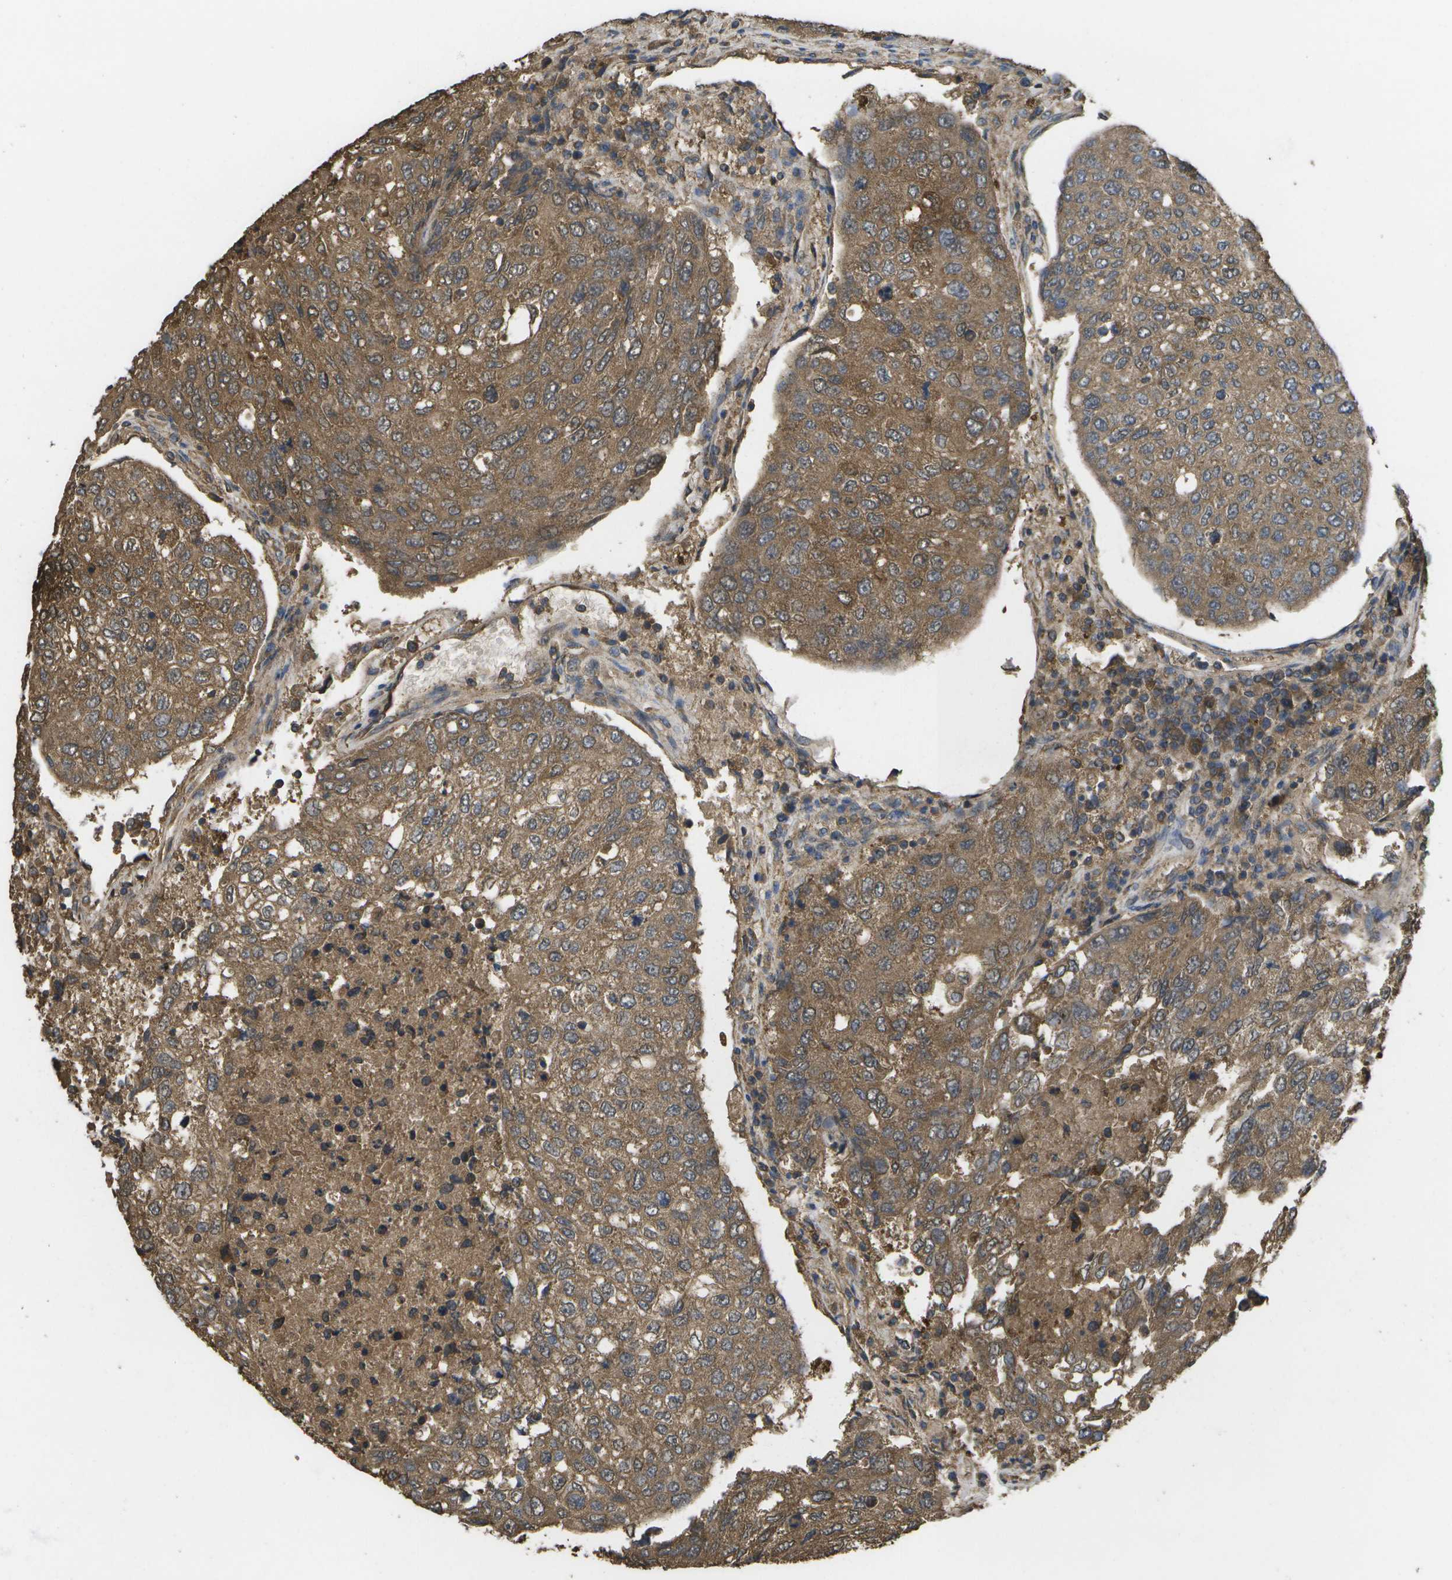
{"staining": {"intensity": "moderate", "quantity": ">75%", "location": "cytoplasmic/membranous"}, "tissue": "urothelial cancer", "cell_type": "Tumor cells", "image_type": "cancer", "snomed": [{"axis": "morphology", "description": "Urothelial carcinoma, High grade"}, {"axis": "topography", "description": "Lymph node"}, {"axis": "topography", "description": "Urinary bladder"}], "caption": "An image of human urothelial cancer stained for a protein shows moderate cytoplasmic/membranous brown staining in tumor cells. (Brightfield microscopy of DAB IHC at high magnification).", "gene": "SACS", "patient": {"sex": "male", "age": 51}}